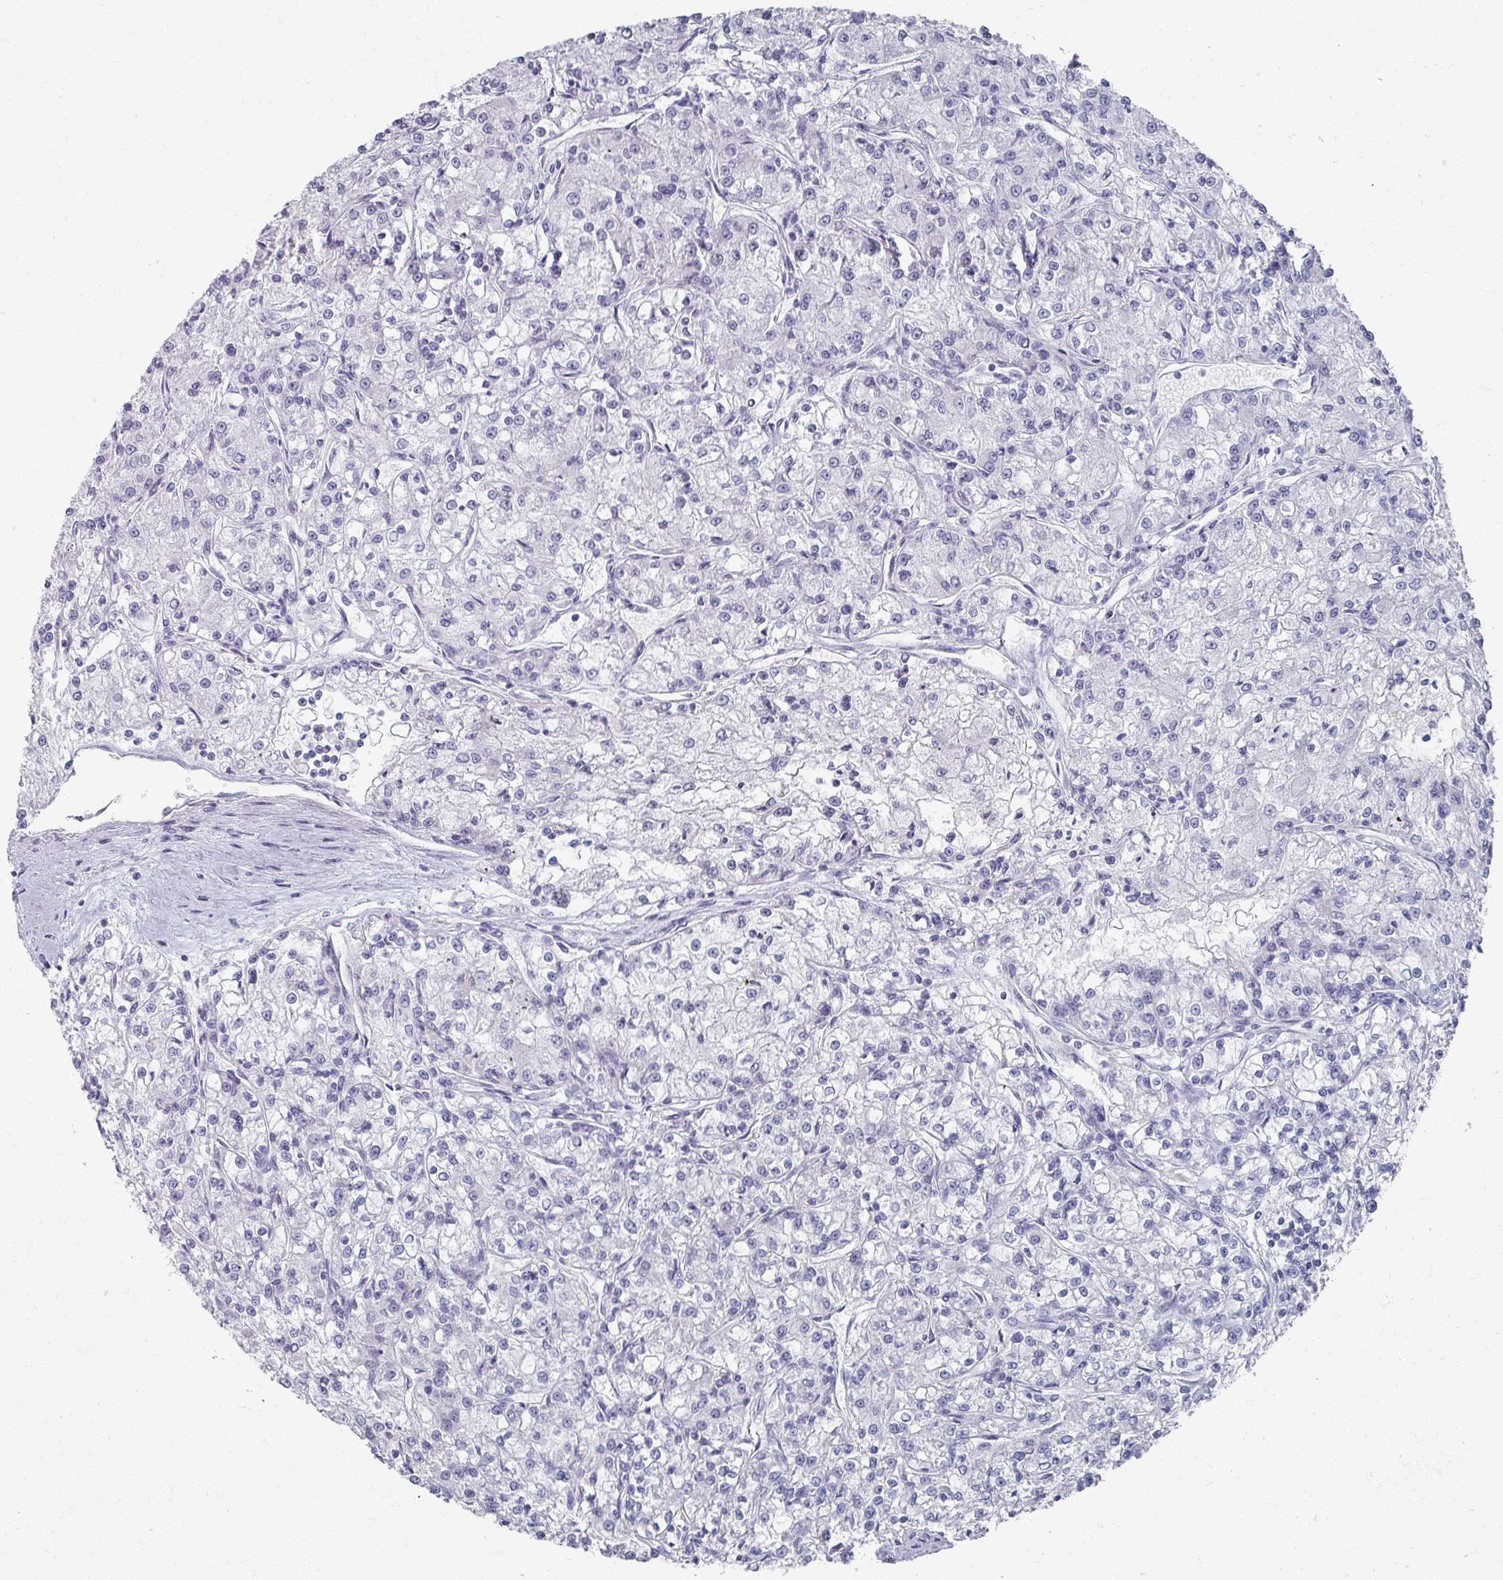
{"staining": {"intensity": "negative", "quantity": "none", "location": "none"}, "tissue": "renal cancer", "cell_type": "Tumor cells", "image_type": "cancer", "snomed": [{"axis": "morphology", "description": "Adenocarcinoma, NOS"}, {"axis": "topography", "description": "Kidney"}], "caption": "Tumor cells are negative for brown protein staining in renal cancer (adenocarcinoma). (Brightfield microscopy of DAB (3,3'-diaminobenzidine) IHC at high magnification).", "gene": "OMG", "patient": {"sex": "female", "age": 59}}